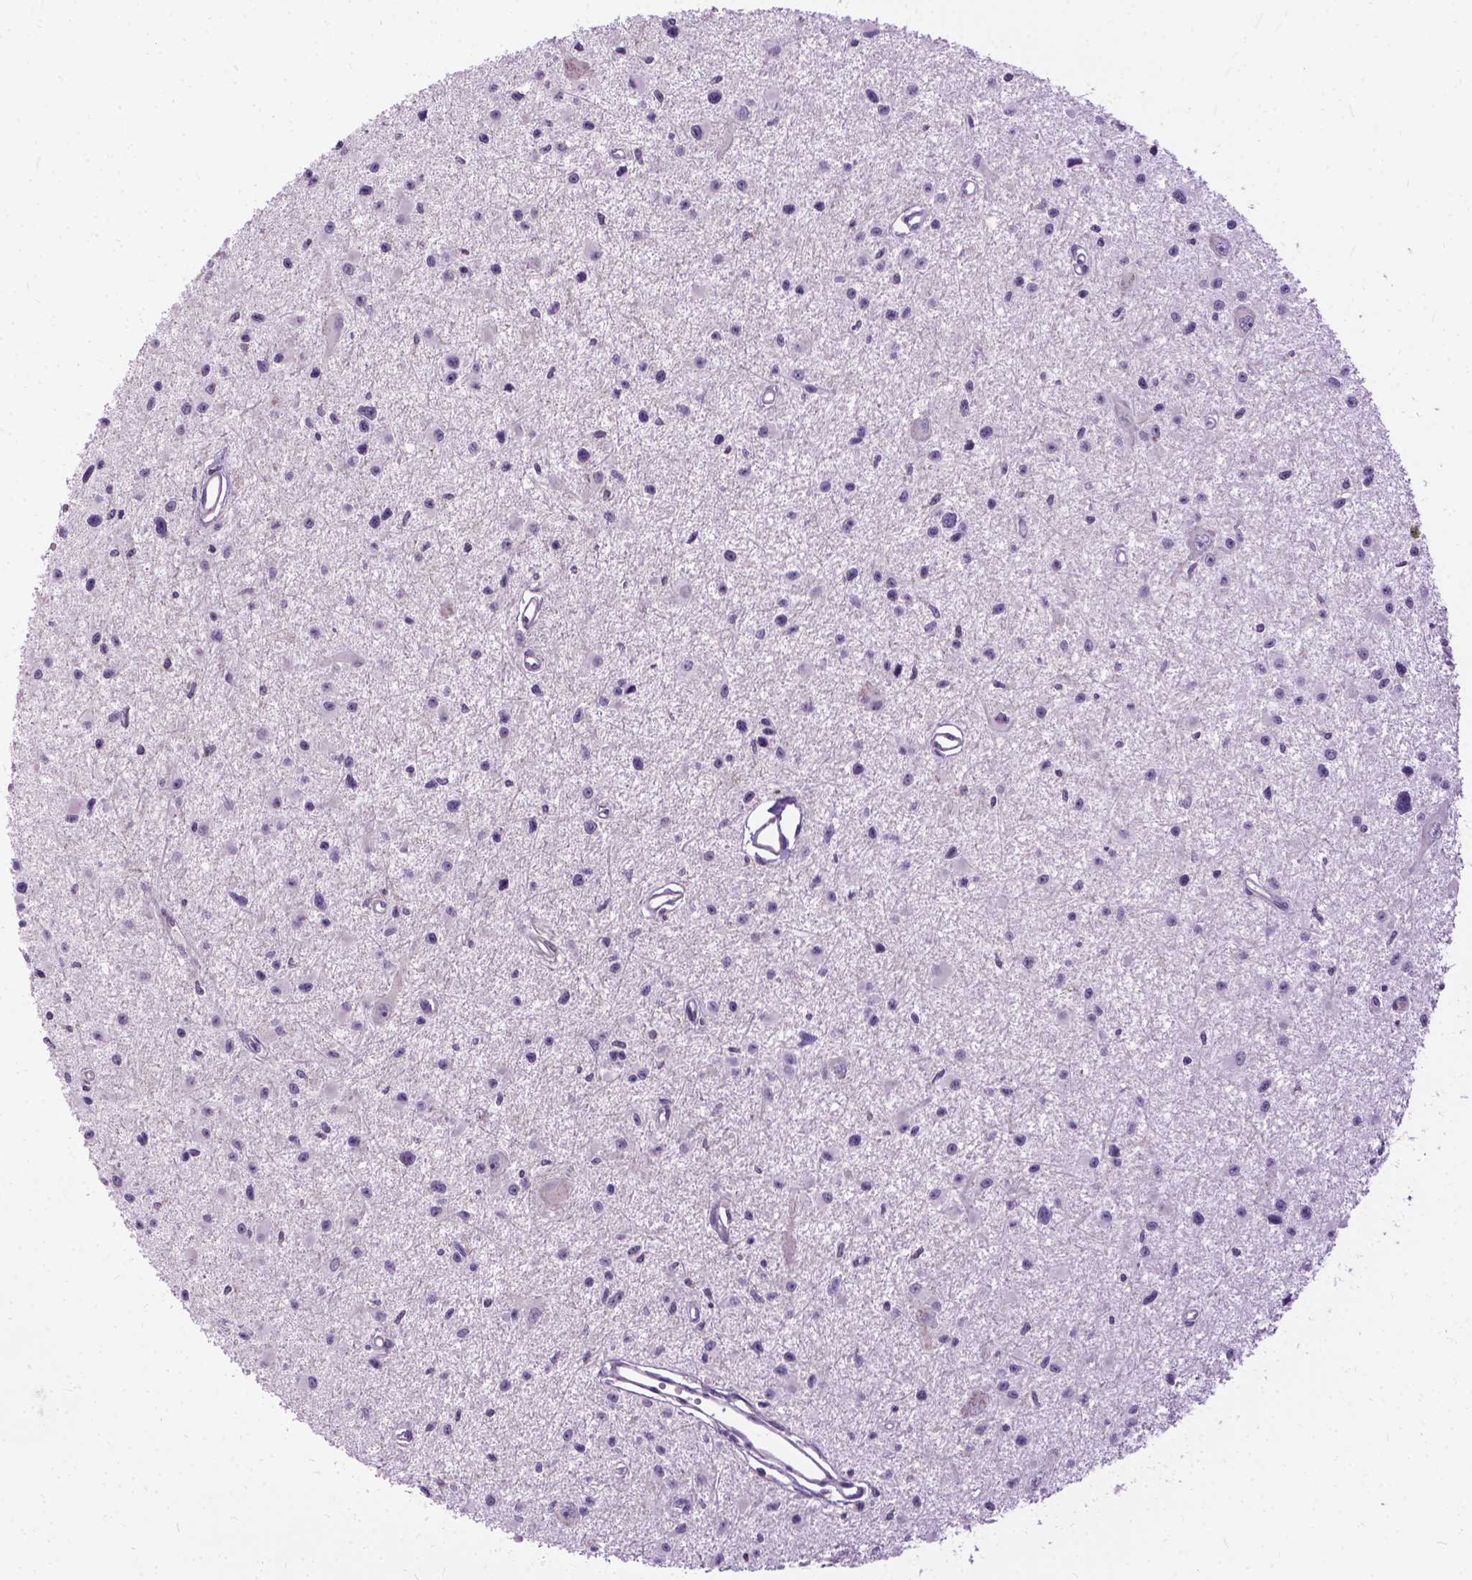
{"staining": {"intensity": "negative", "quantity": "none", "location": "none"}, "tissue": "glioma", "cell_type": "Tumor cells", "image_type": "cancer", "snomed": [{"axis": "morphology", "description": "Glioma, malignant, High grade"}, {"axis": "topography", "description": "Brain"}], "caption": "There is no significant staining in tumor cells of glioma.", "gene": "JAK3", "patient": {"sex": "male", "age": 54}}